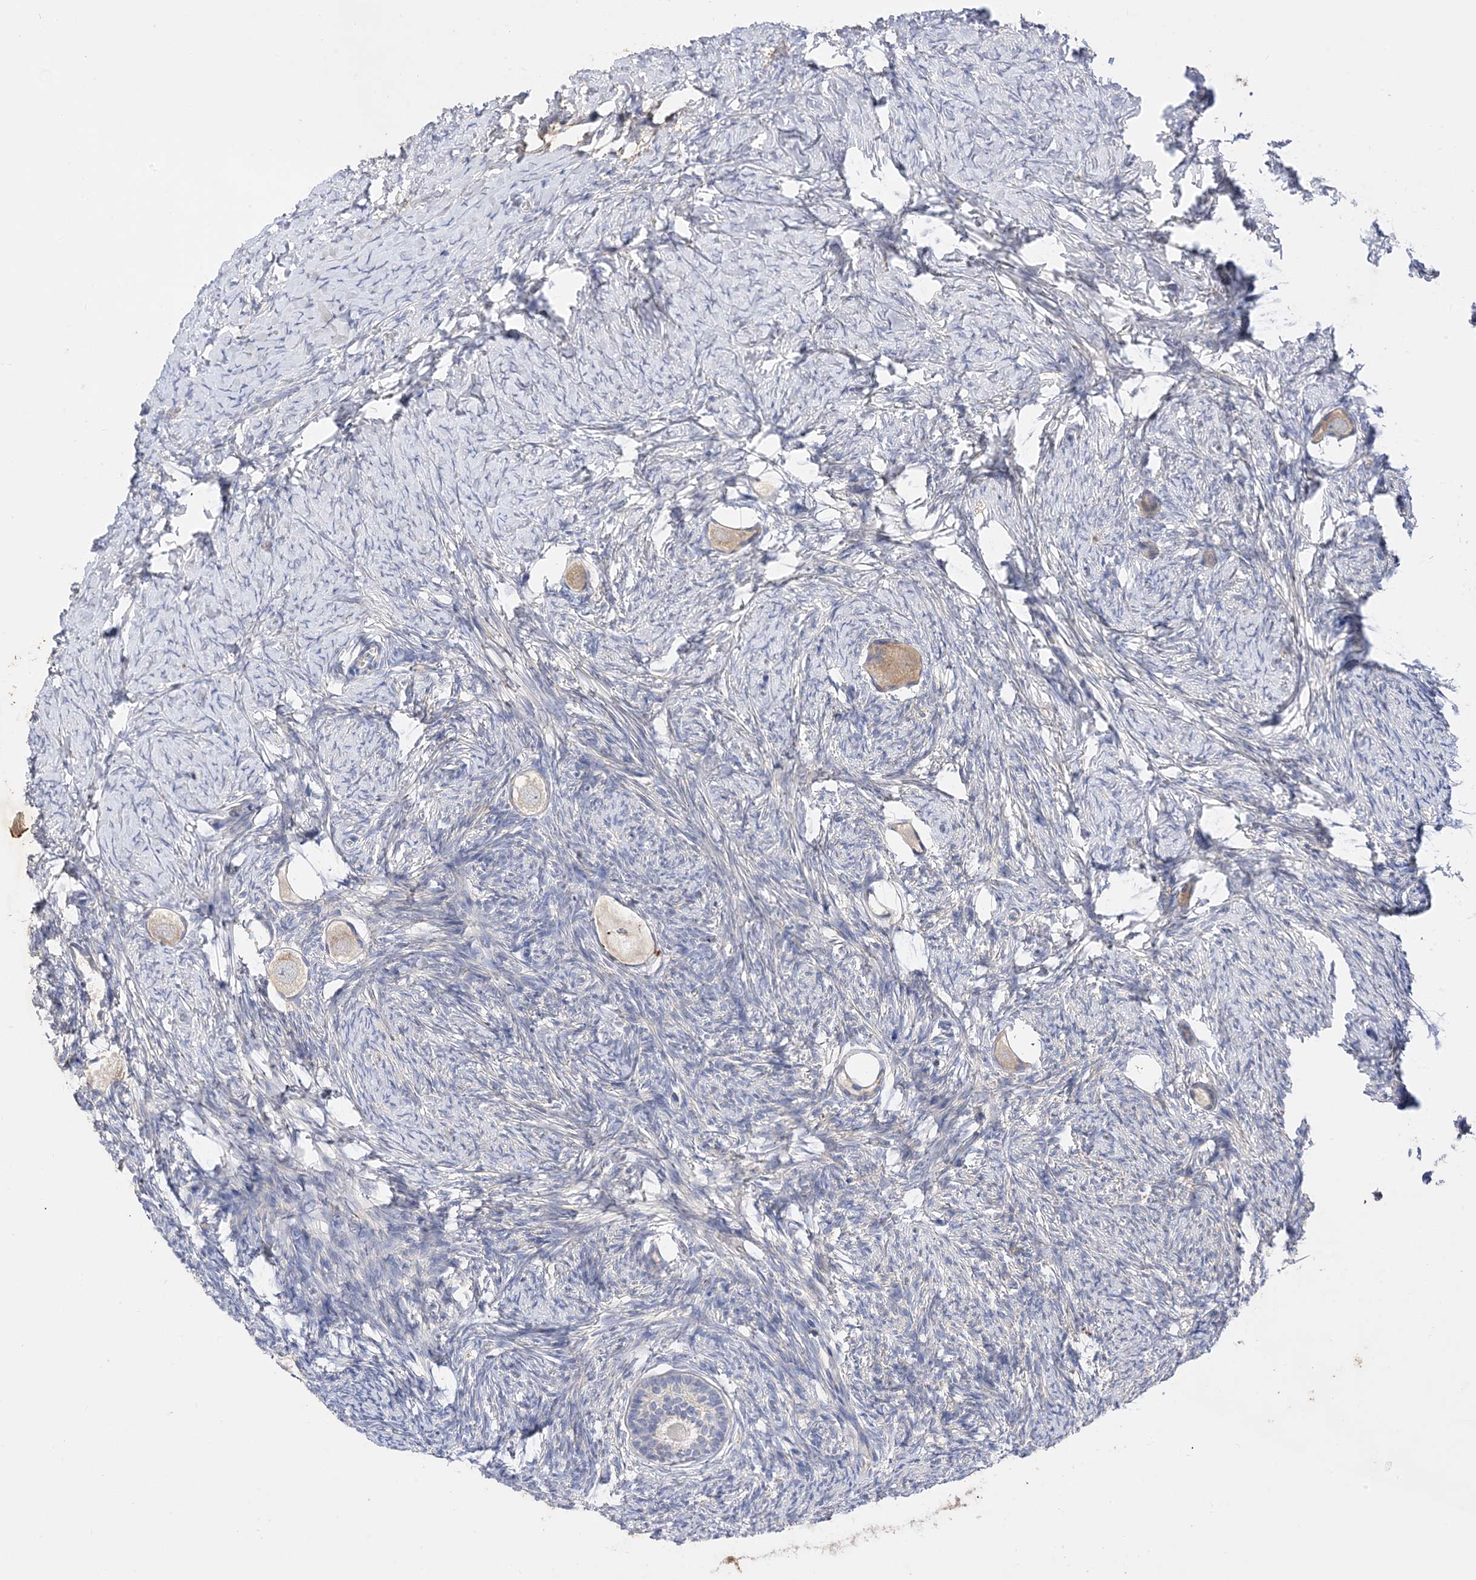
{"staining": {"intensity": "moderate", "quantity": "25%-75%", "location": "cytoplasmic/membranous"}, "tissue": "ovary", "cell_type": "Follicle cells", "image_type": "normal", "snomed": [{"axis": "morphology", "description": "Normal tissue, NOS"}, {"axis": "topography", "description": "Ovary"}], "caption": "Immunohistochemical staining of benign ovary displays moderate cytoplasmic/membranous protein expression in about 25%-75% of follicle cells.", "gene": "ARV1", "patient": {"sex": "female", "age": 27}}